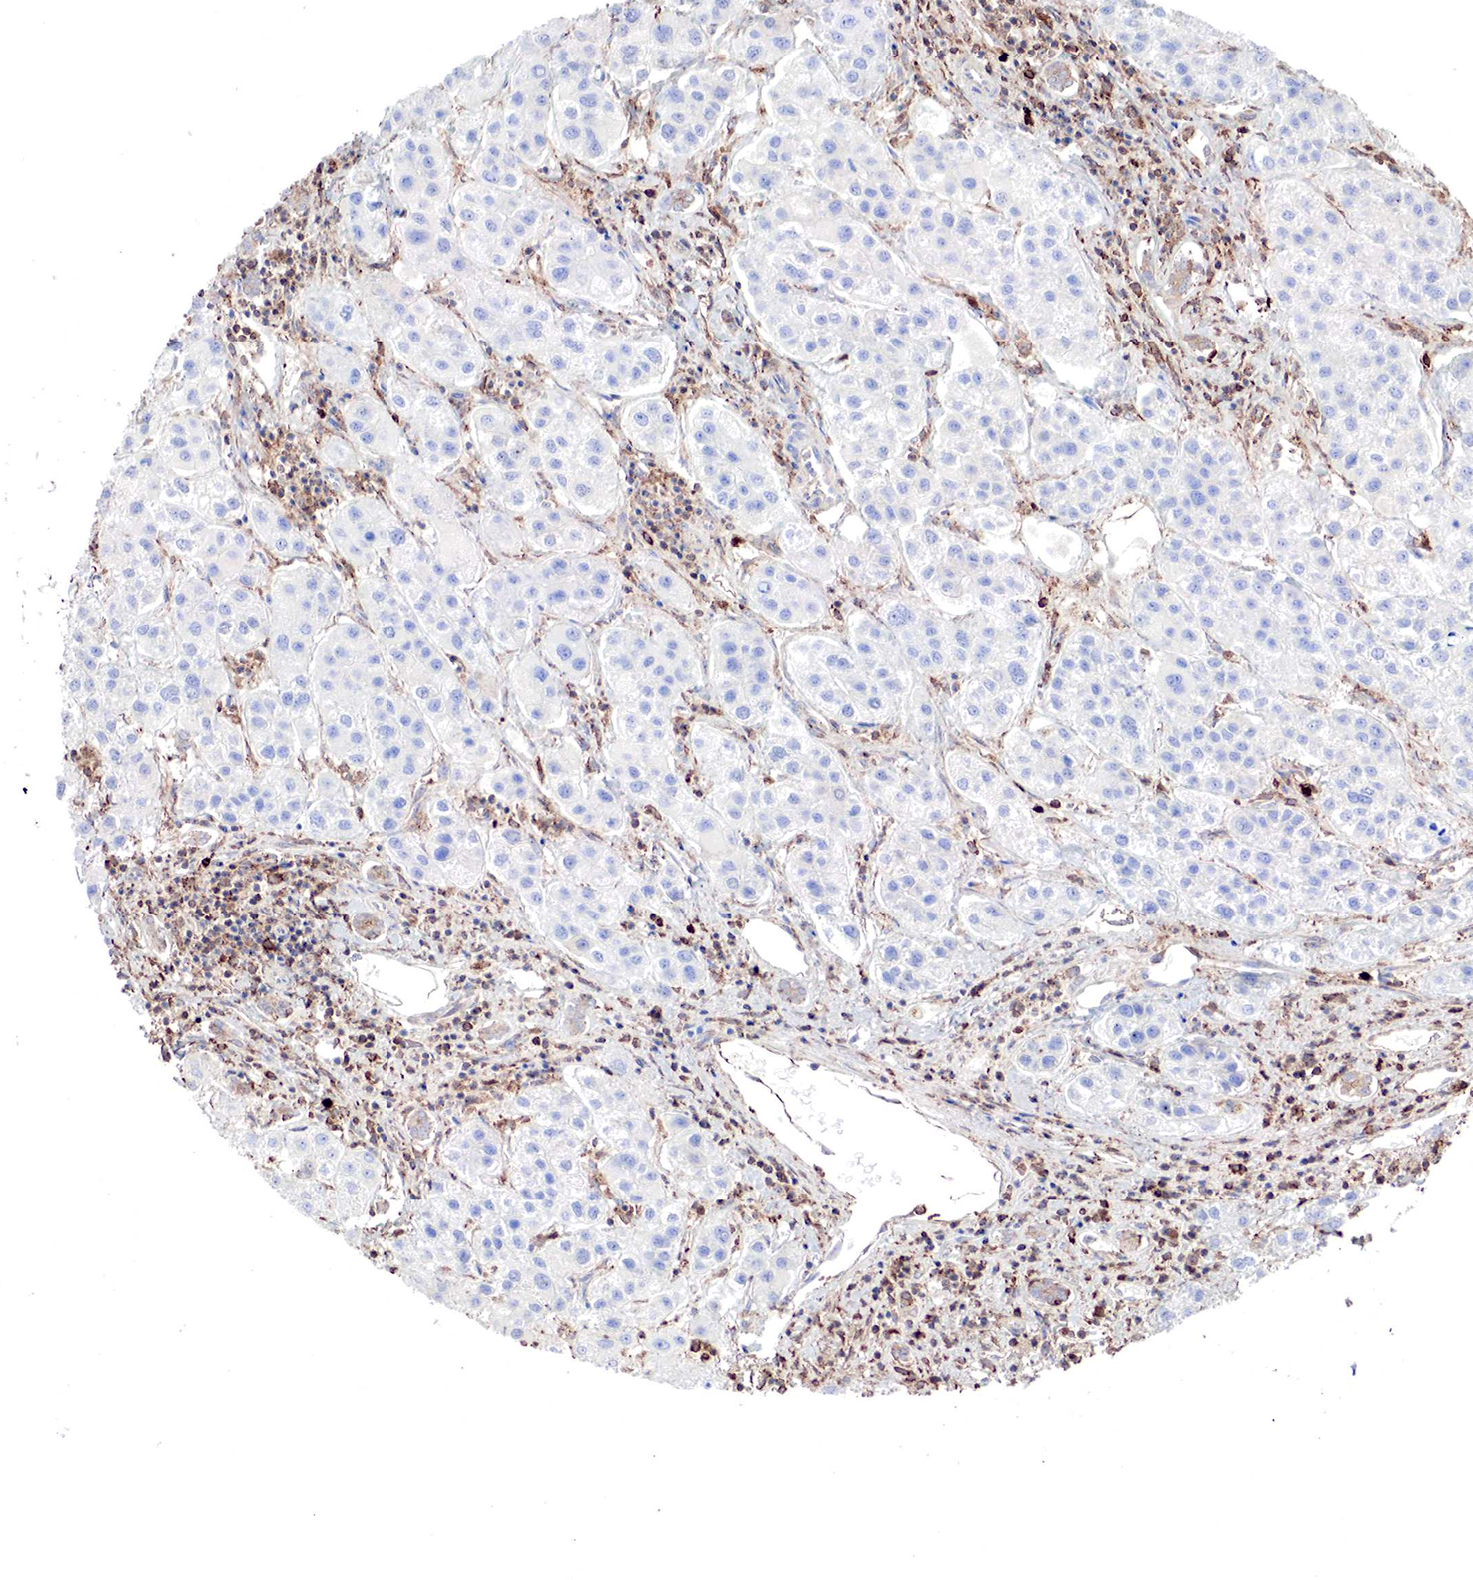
{"staining": {"intensity": "weak", "quantity": "<25%", "location": "cytoplasmic/membranous"}, "tissue": "liver cancer", "cell_type": "Tumor cells", "image_type": "cancer", "snomed": [{"axis": "morphology", "description": "Carcinoma, Hepatocellular, NOS"}, {"axis": "topography", "description": "Liver"}], "caption": "This histopathology image is of hepatocellular carcinoma (liver) stained with immunohistochemistry to label a protein in brown with the nuclei are counter-stained blue. There is no expression in tumor cells. The staining was performed using DAB to visualize the protein expression in brown, while the nuclei were stained in blue with hematoxylin (Magnification: 20x).", "gene": "G6PD", "patient": {"sex": "female", "age": 85}}